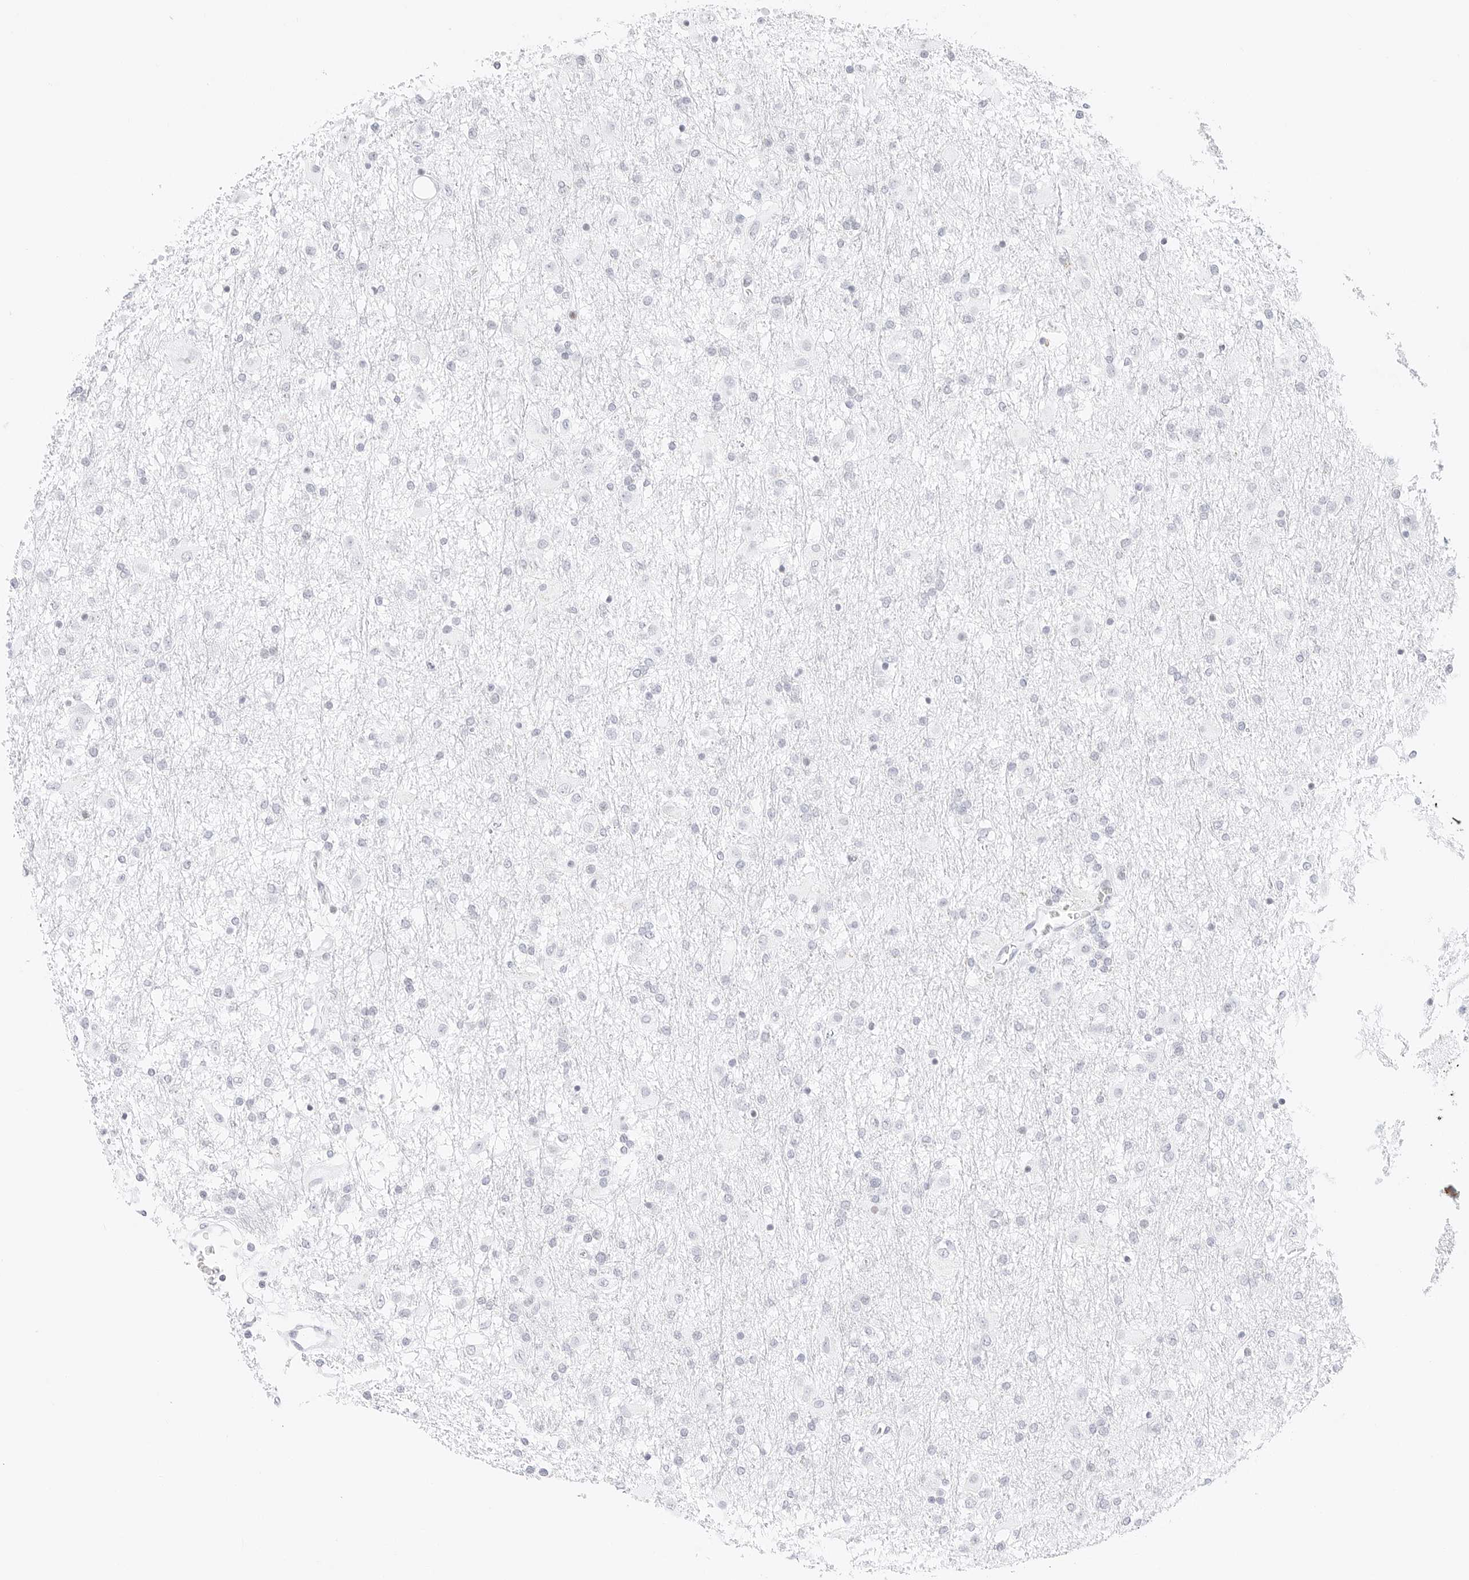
{"staining": {"intensity": "negative", "quantity": "none", "location": "none"}, "tissue": "glioma", "cell_type": "Tumor cells", "image_type": "cancer", "snomed": [{"axis": "morphology", "description": "Glioma, malignant, Low grade"}, {"axis": "topography", "description": "Brain"}], "caption": "This is a histopathology image of immunohistochemistry staining of malignant glioma (low-grade), which shows no staining in tumor cells.", "gene": "CDH1", "patient": {"sex": "male", "age": 65}}